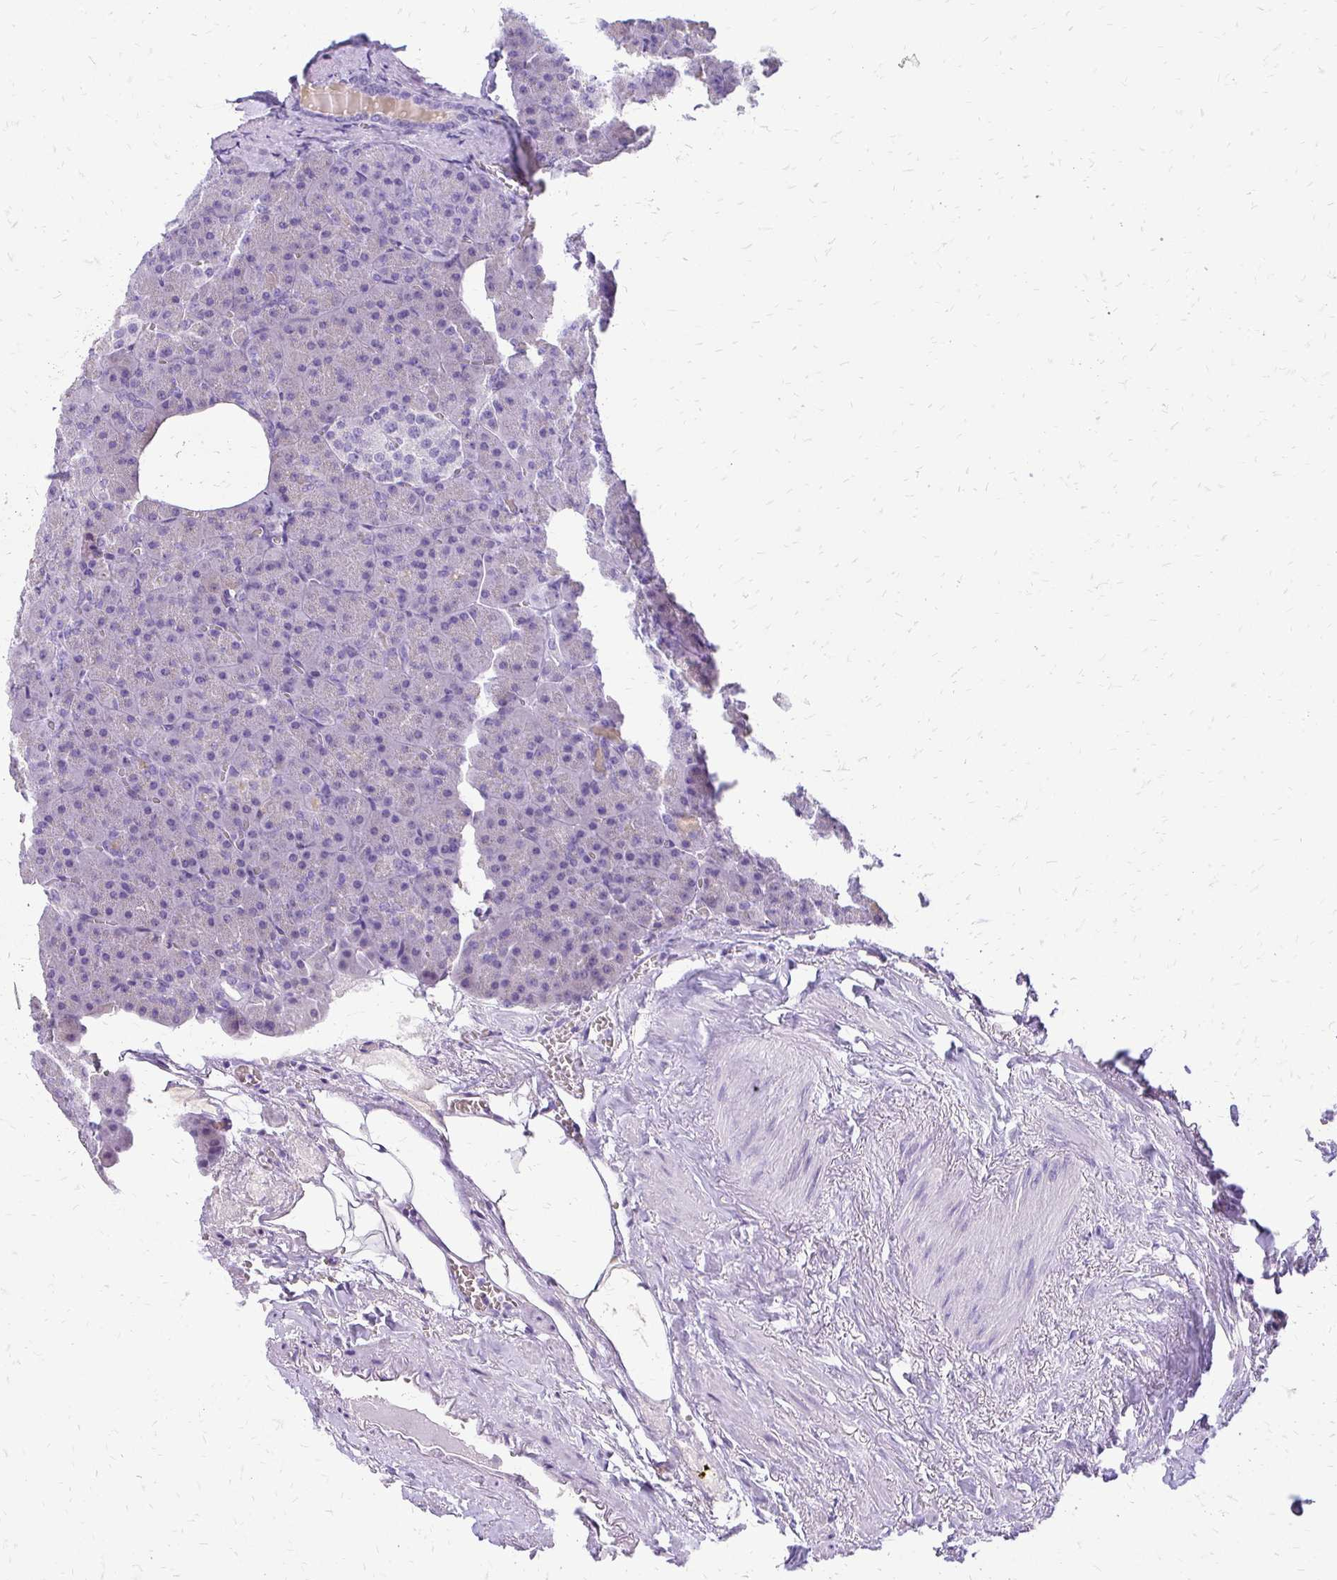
{"staining": {"intensity": "negative", "quantity": "none", "location": "none"}, "tissue": "pancreas", "cell_type": "Exocrine glandular cells", "image_type": "normal", "snomed": [{"axis": "morphology", "description": "Normal tissue, NOS"}, {"axis": "topography", "description": "Pancreas"}], "caption": "DAB immunohistochemical staining of normal pancreas demonstrates no significant positivity in exocrine glandular cells. The staining was performed using DAB to visualize the protein expression in brown, while the nuclei were stained in blue with hematoxylin (Magnification: 20x).", "gene": "SLC32A1", "patient": {"sex": "female", "age": 74}}